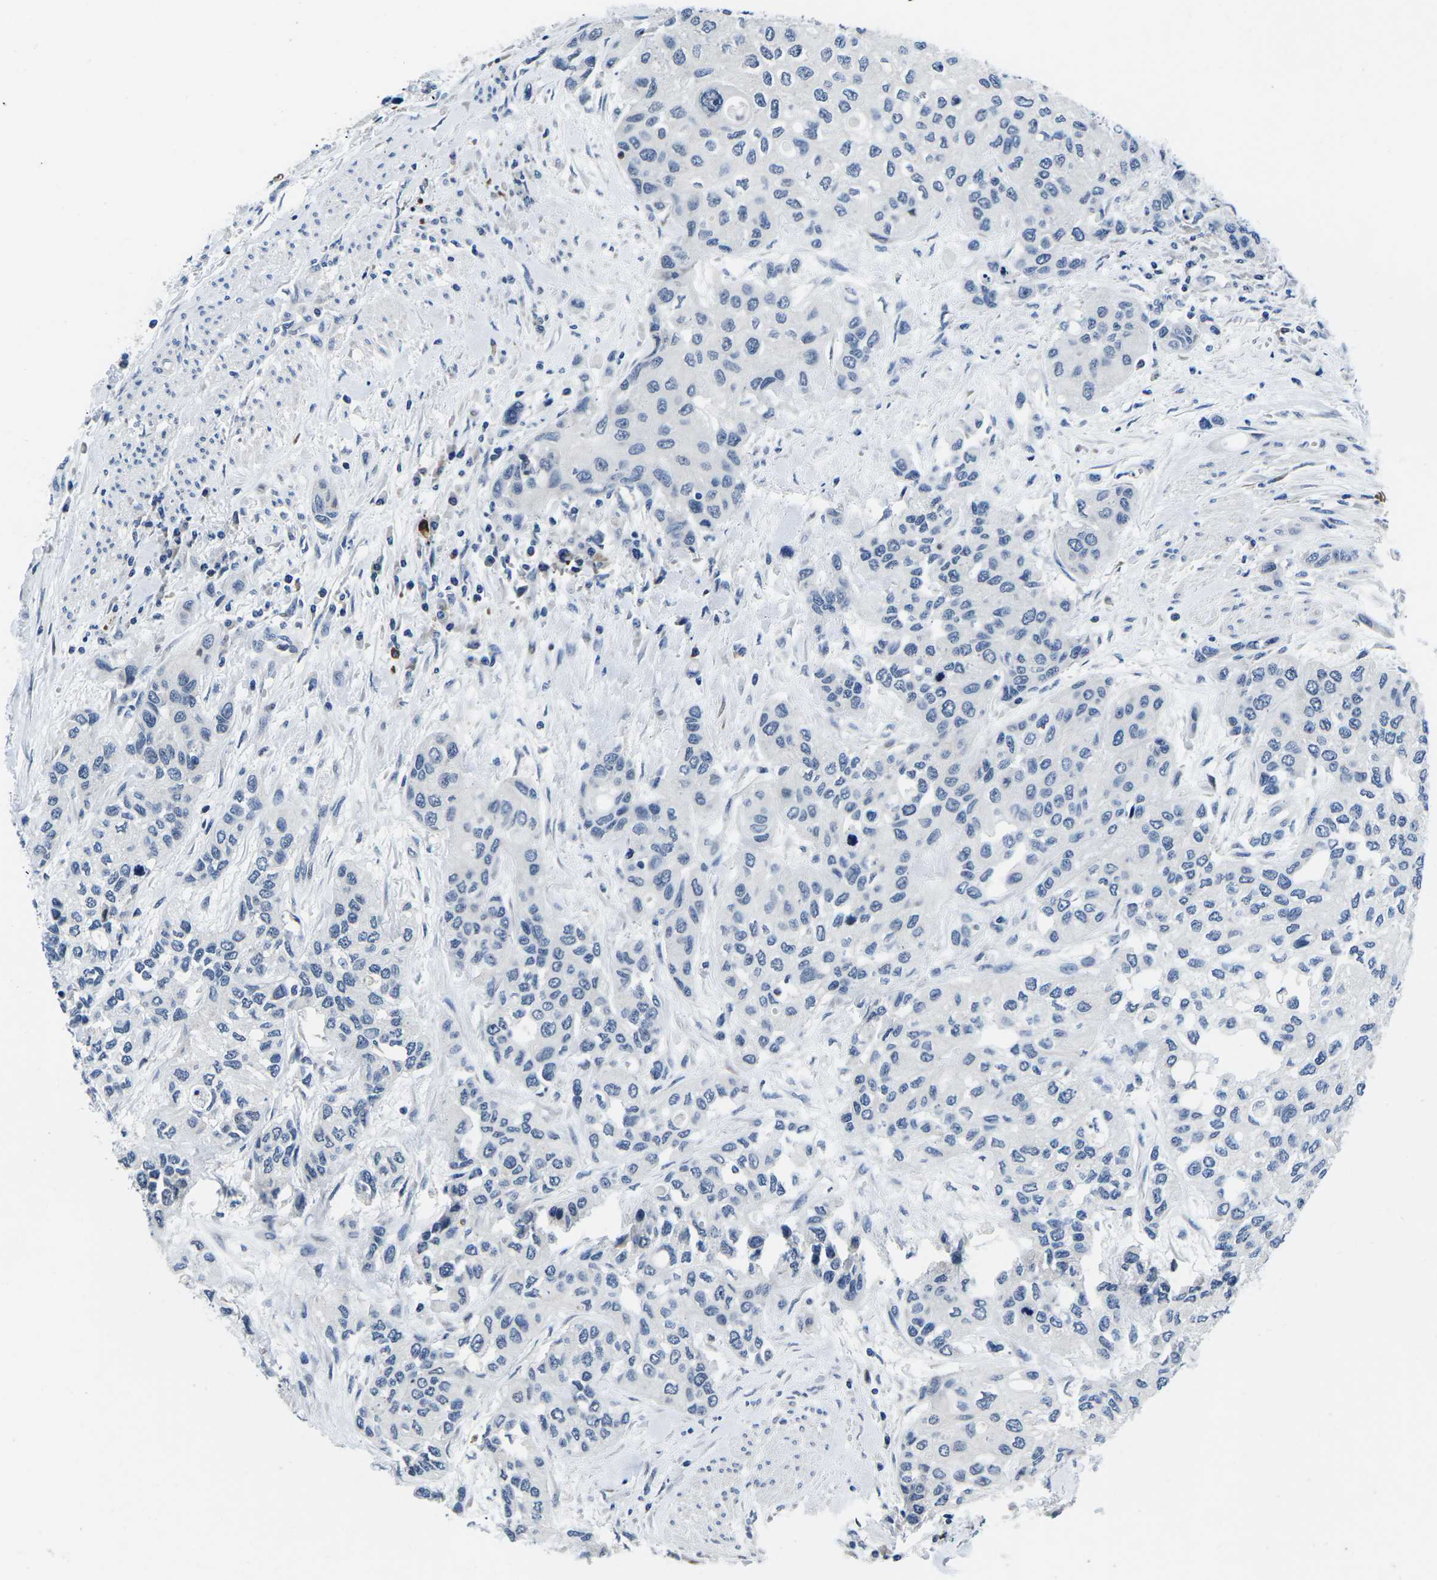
{"staining": {"intensity": "negative", "quantity": "none", "location": "none"}, "tissue": "urothelial cancer", "cell_type": "Tumor cells", "image_type": "cancer", "snomed": [{"axis": "morphology", "description": "Urothelial carcinoma, High grade"}, {"axis": "topography", "description": "Urinary bladder"}], "caption": "High magnification brightfield microscopy of high-grade urothelial carcinoma stained with DAB (brown) and counterstained with hematoxylin (blue): tumor cells show no significant expression.", "gene": "CDC73", "patient": {"sex": "female", "age": 56}}